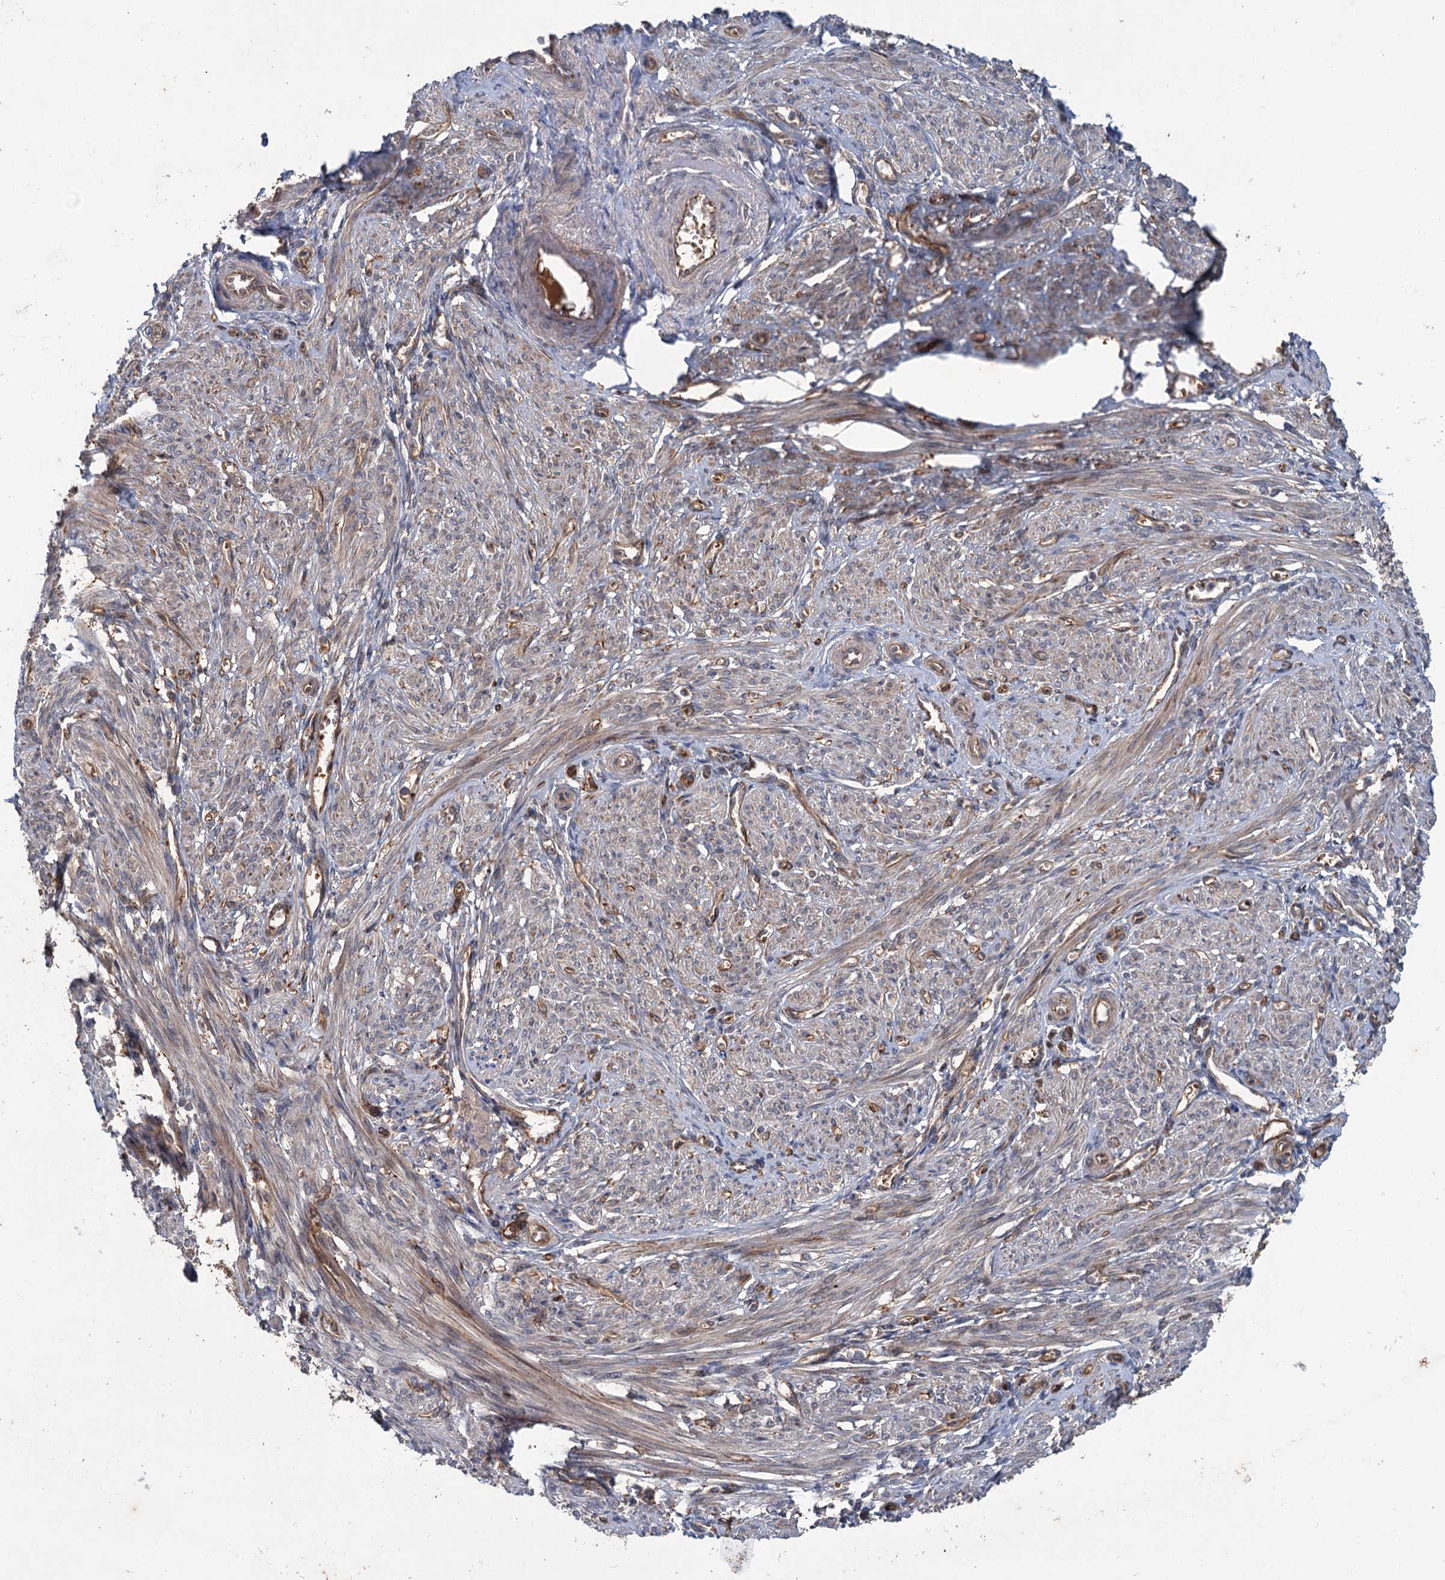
{"staining": {"intensity": "weak", "quantity": "25%-75%", "location": "cytoplasmic/membranous"}, "tissue": "smooth muscle", "cell_type": "Smooth muscle cells", "image_type": "normal", "snomed": [{"axis": "morphology", "description": "Normal tissue, NOS"}, {"axis": "topography", "description": "Smooth muscle"}], "caption": "Smooth muscle stained for a protein displays weak cytoplasmic/membranous positivity in smooth muscle cells. Immunohistochemistry stains the protein in brown and the nuclei are stained blue.", "gene": "PKN2", "patient": {"sex": "female", "age": 39}}